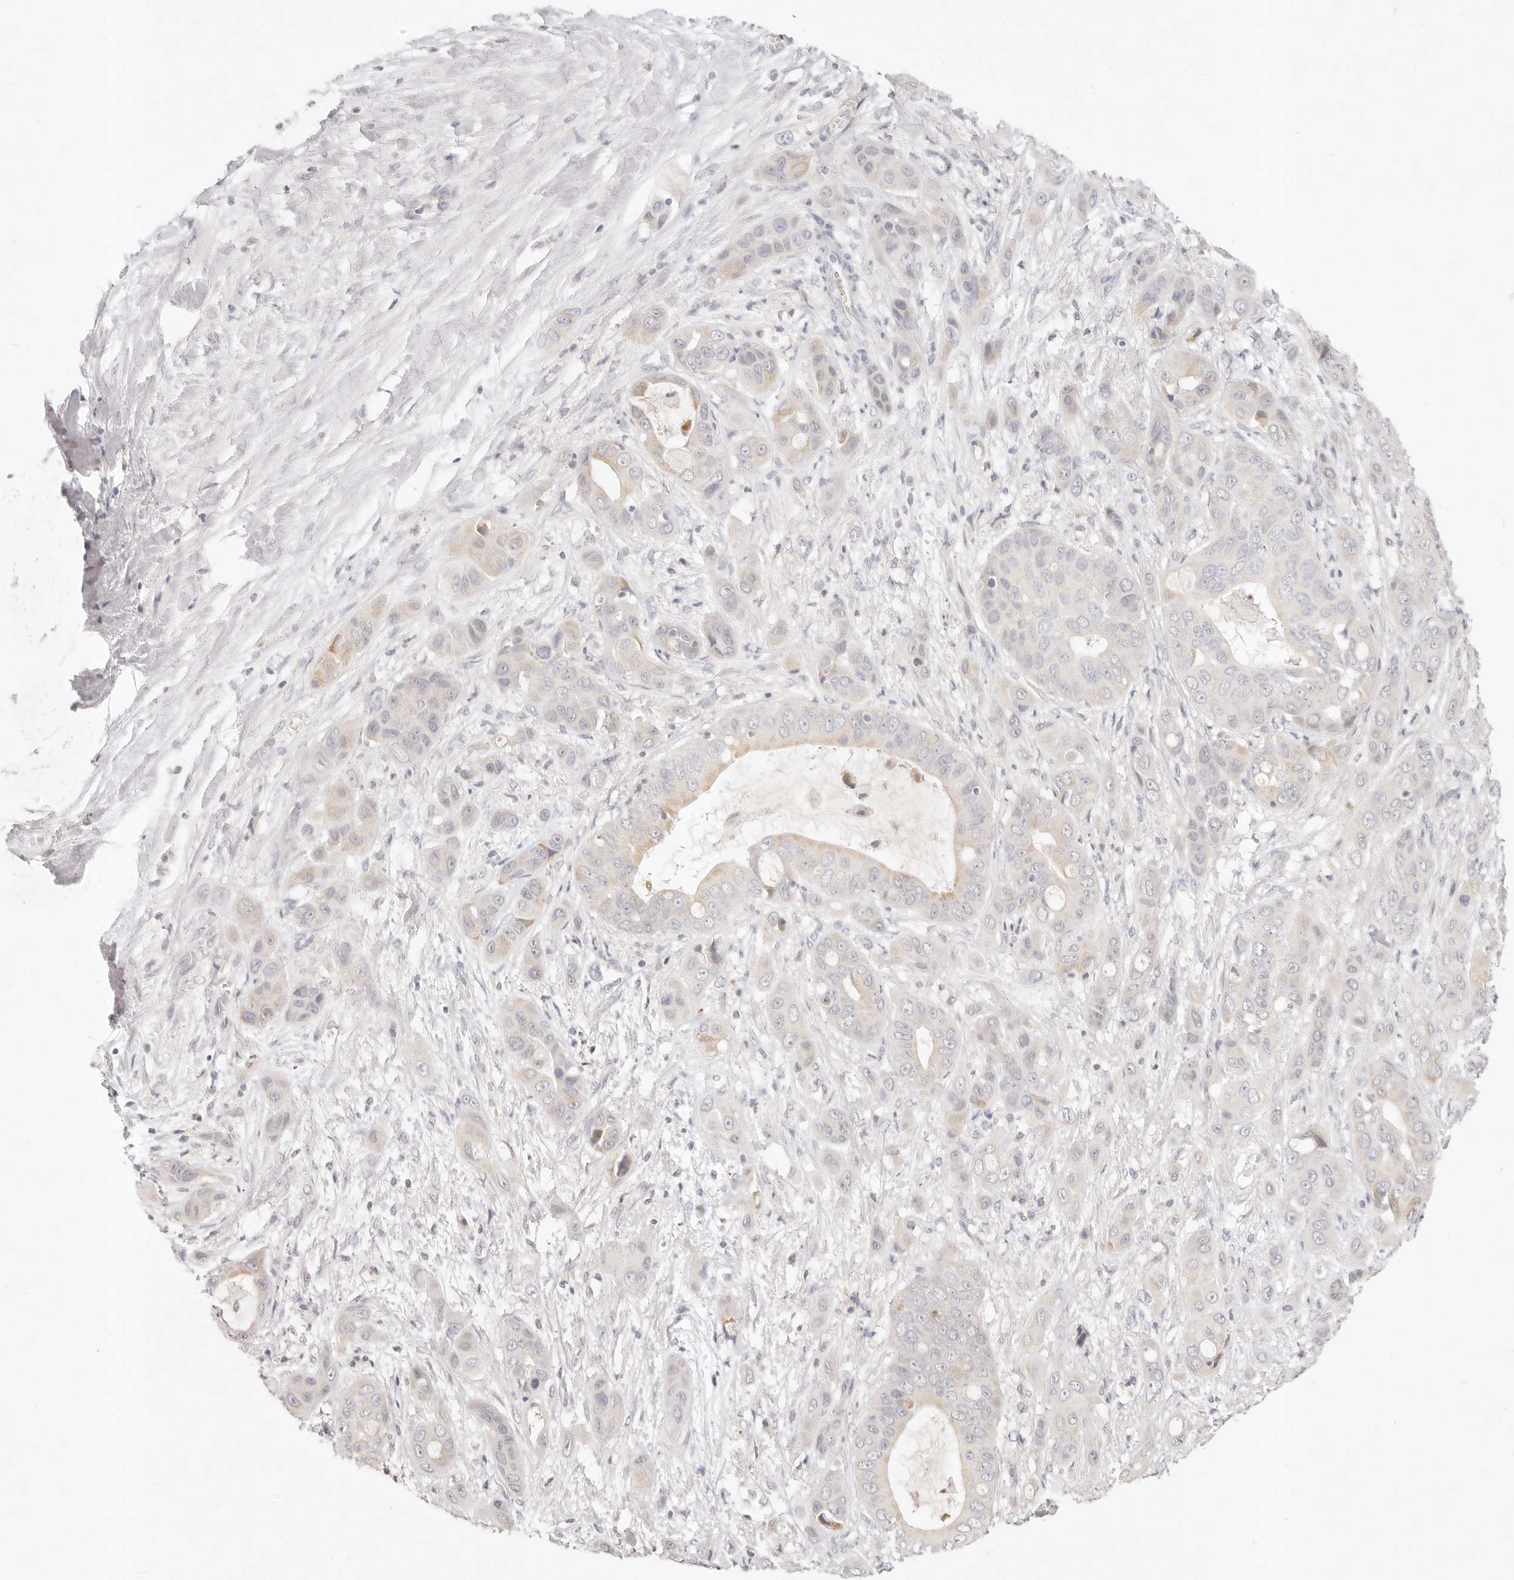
{"staining": {"intensity": "negative", "quantity": "none", "location": "none"}, "tissue": "liver cancer", "cell_type": "Tumor cells", "image_type": "cancer", "snomed": [{"axis": "morphology", "description": "Cholangiocarcinoma"}, {"axis": "topography", "description": "Liver"}], "caption": "Immunohistochemical staining of human cholangiocarcinoma (liver) displays no significant positivity in tumor cells.", "gene": "GPR156", "patient": {"sex": "female", "age": 52}}